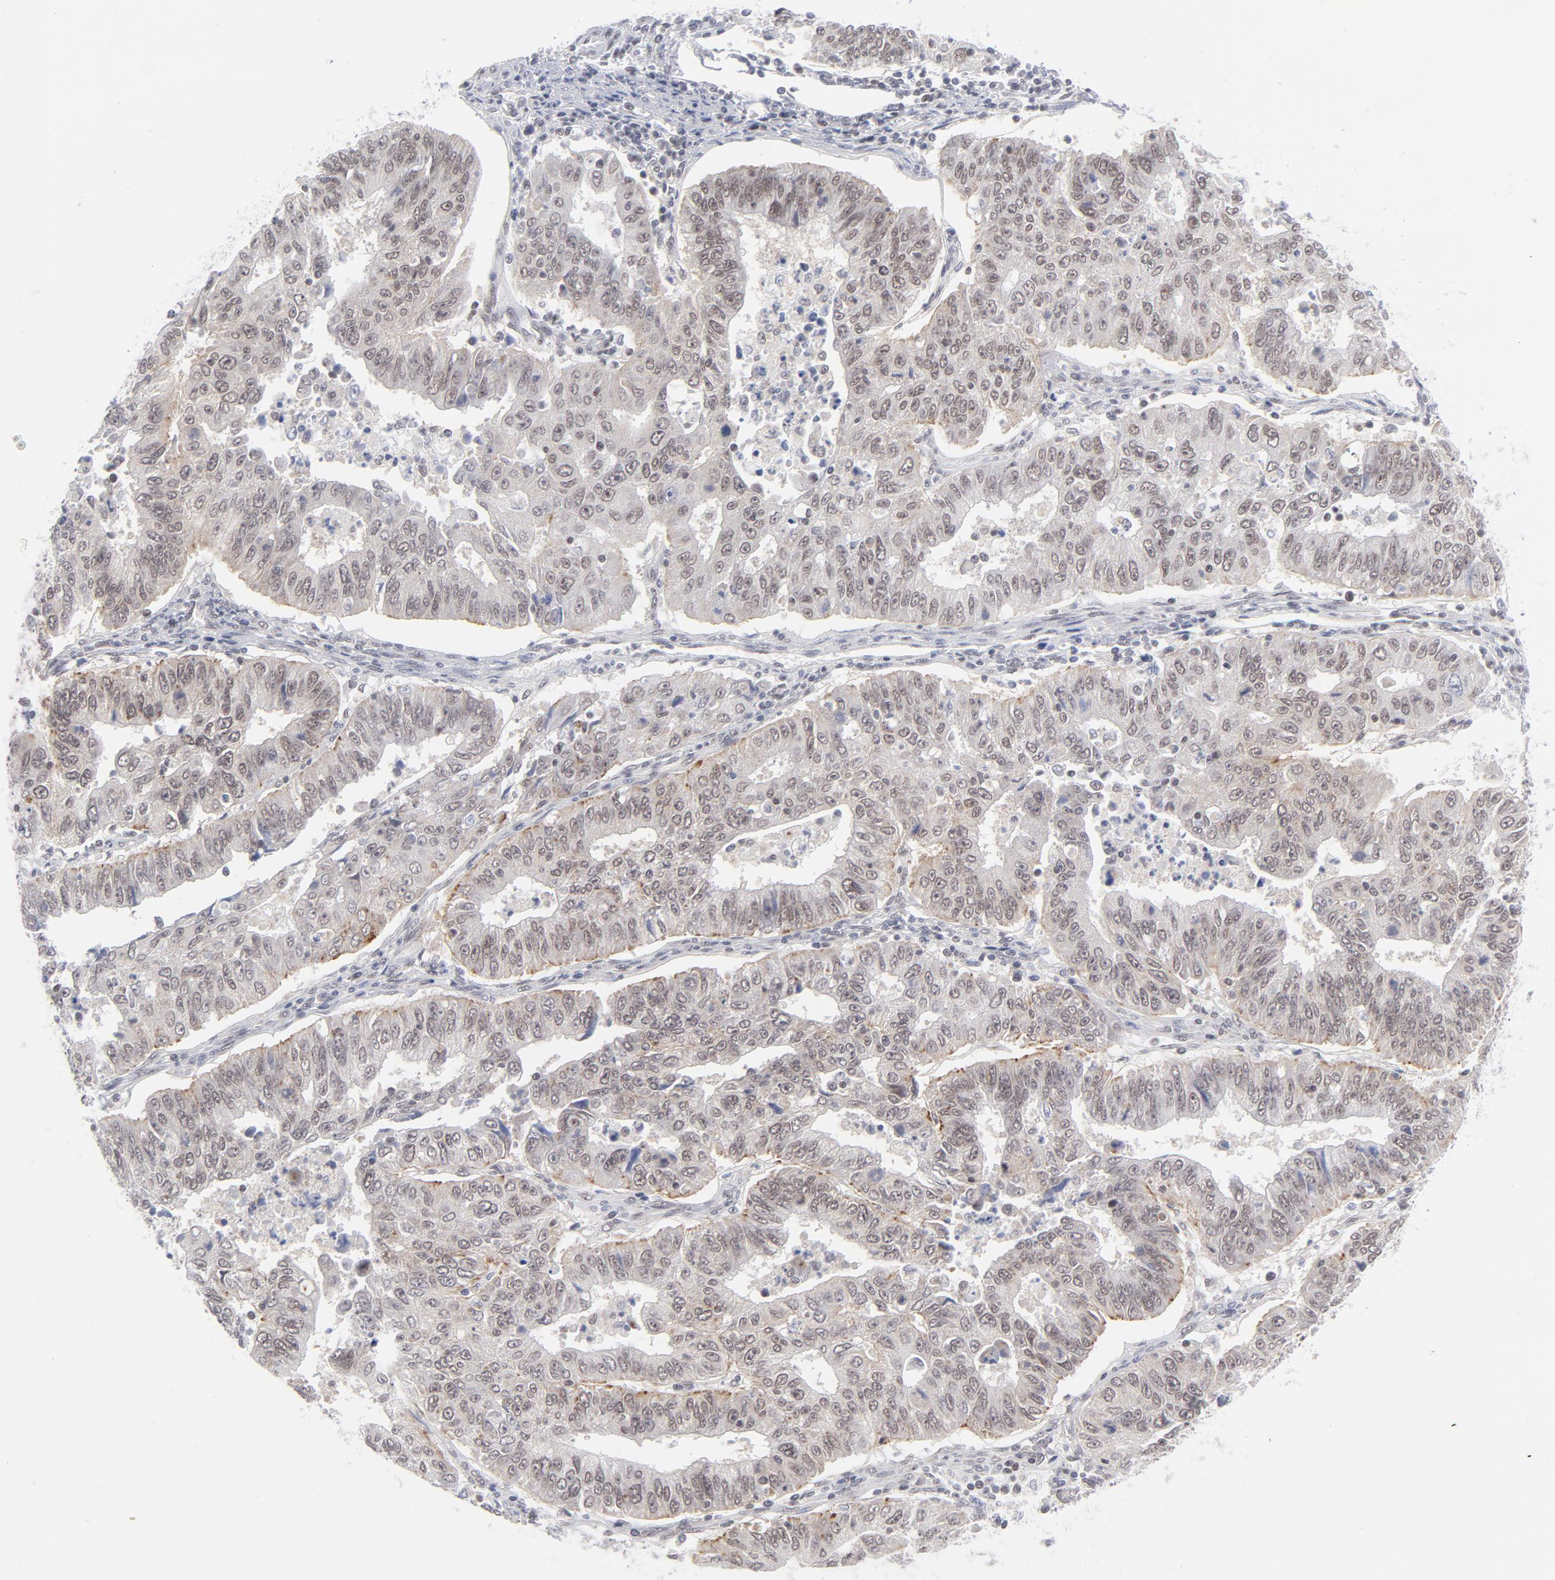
{"staining": {"intensity": "weak", "quantity": "25%-75%", "location": "cytoplasmic/membranous,nuclear"}, "tissue": "endometrial cancer", "cell_type": "Tumor cells", "image_type": "cancer", "snomed": [{"axis": "morphology", "description": "Adenocarcinoma, NOS"}, {"axis": "topography", "description": "Endometrium"}], "caption": "Immunohistochemical staining of endometrial cancer displays low levels of weak cytoplasmic/membranous and nuclear positivity in about 25%-75% of tumor cells. Ihc stains the protein of interest in brown and the nuclei are stained blue.", "gene": "BAP1", "patient": {"sex": "female", "age": 42}}